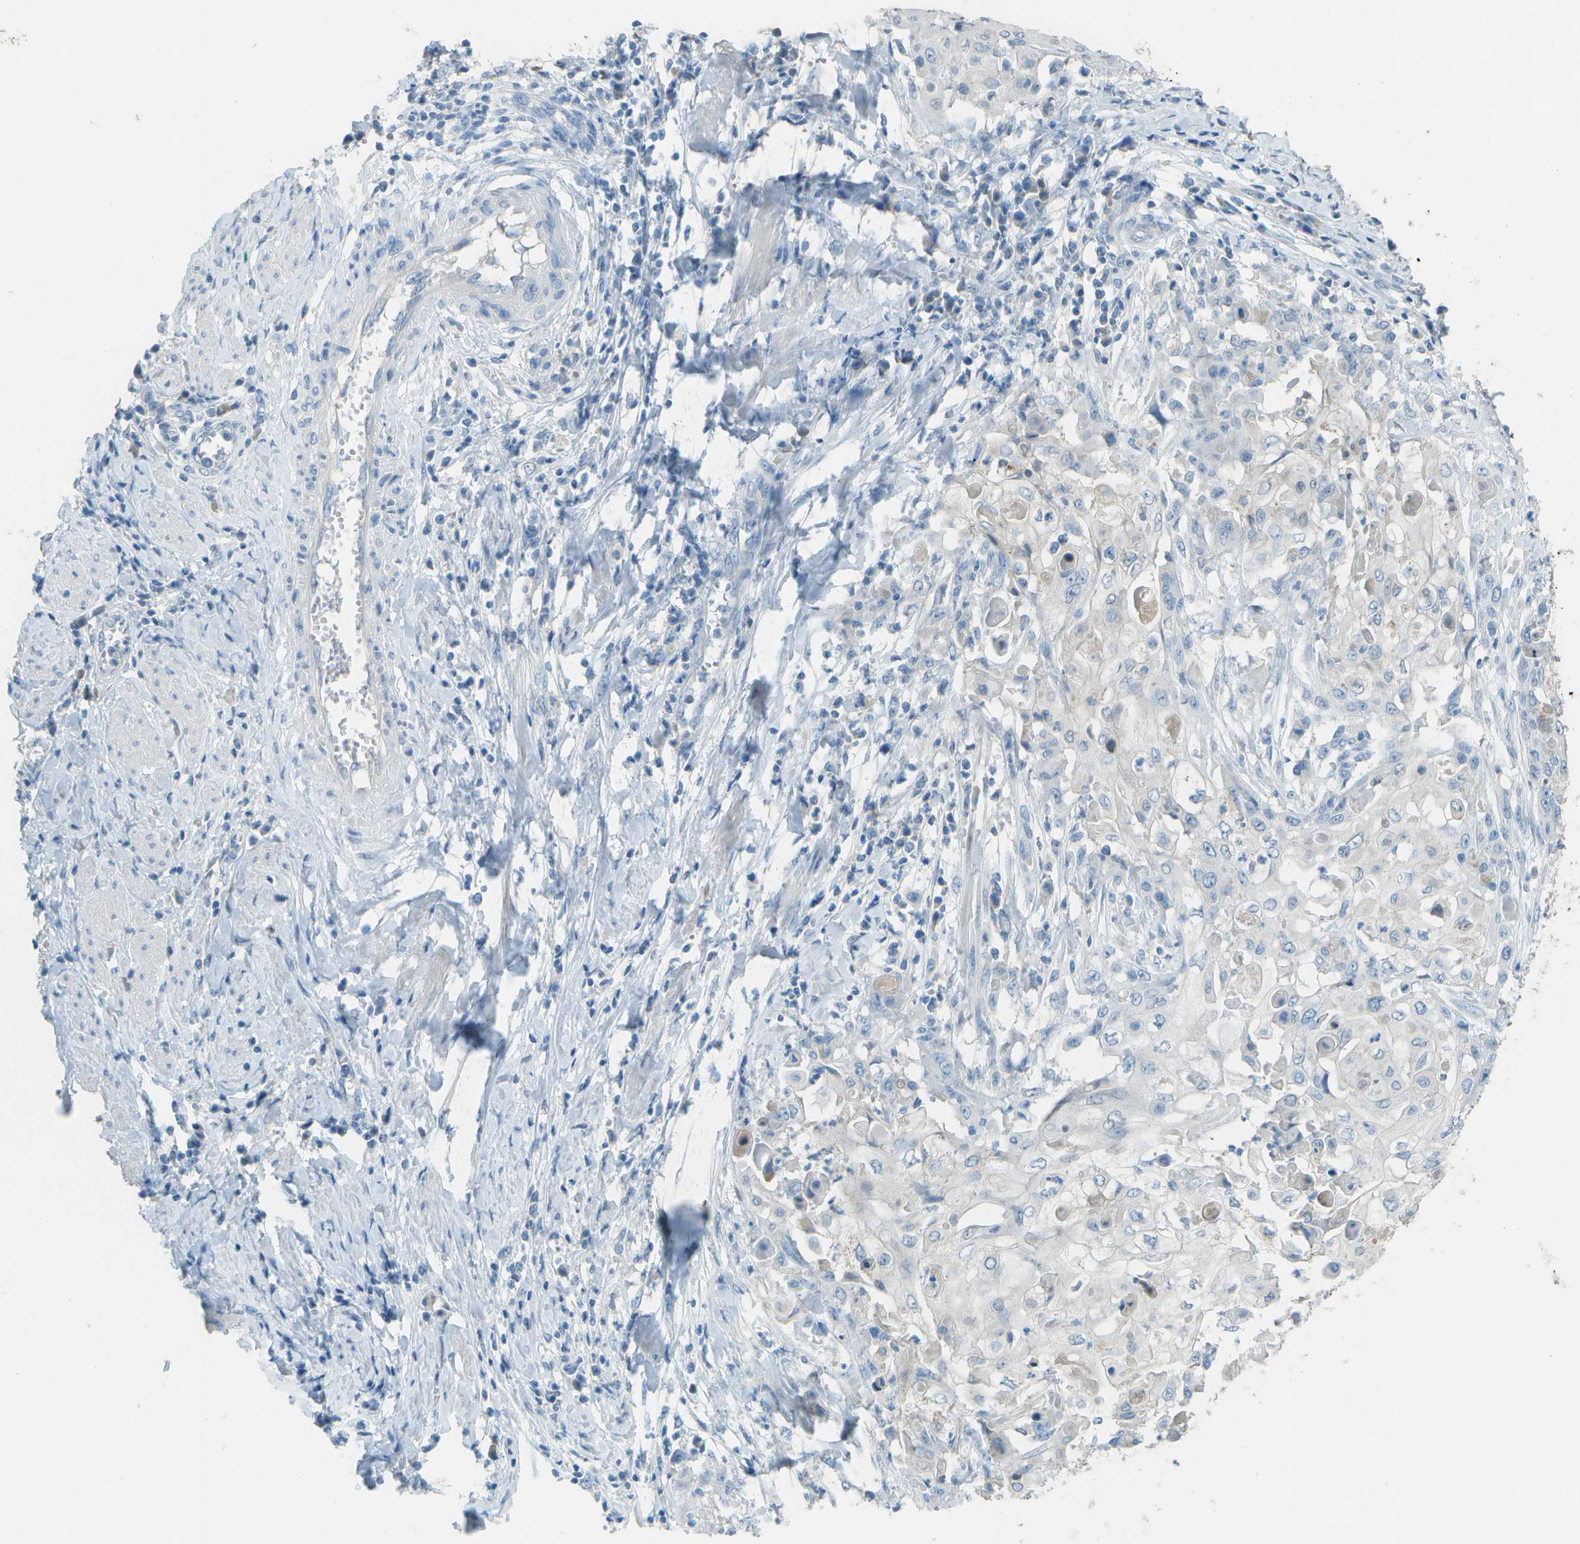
{"staining": {"intensity": "negative", "quantity": "none", "location": "none"}, "tissue": "cervical cancer", "cell_type": "Tumor cells", "image_type": "cancer", "snomed": [{"axis": "morphology", "description": "Squamous cell carcinoma, NOS"}, {"axis": "topography", "description": "Cervix"}], "caption": "DAB immunohistochemical staining of cervical squamous cell carcinoma displays no significant staining in tumor cells. The staining is performed using DAB brown chromogen with nuclei counter-stained in using hematoxylin.", "gene": "LGI2", "patient": {"sex": "female", "age": 39}}